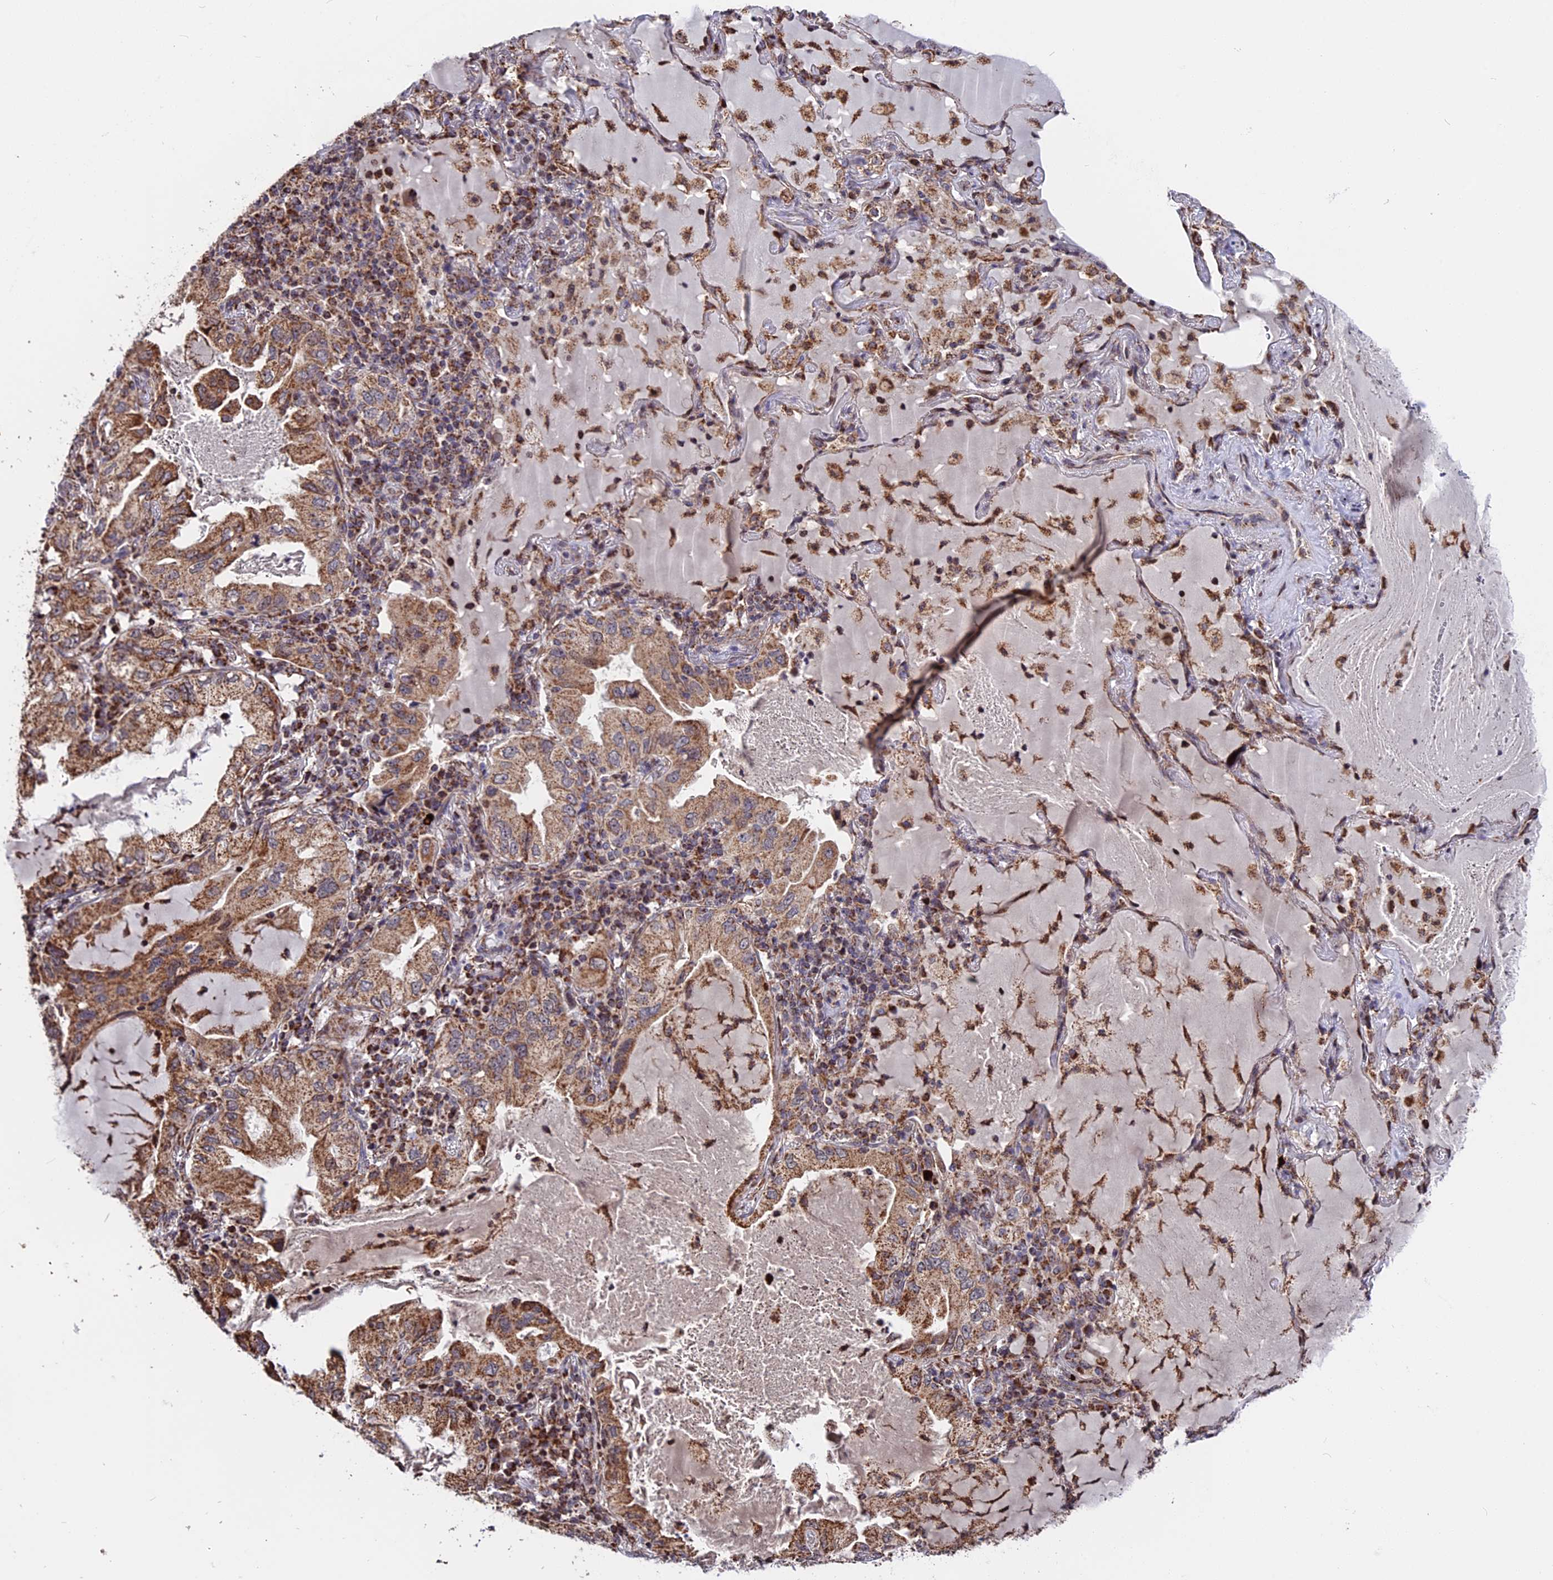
{"staining": {"intensity": "moderate", "quantity": ">75%", "location": "cytoplasmic/membranous"}, "tissue": "lung cancer", "cell_type": "Tumor cells", "image_type": "cancer", "snomed": [{"axis": "morphology", "description": "Adenocarcinoma, NOS"}, {"axis": "topography", "description": "Lung"}], "caption": "Immunohistochemical staining of lung adenocarcinoma shows moderate cytoplasmic/membranous protein positivity in approximately >75% of tumor cells. The protein is shown in brown color, while the nuclei are stained blue.", "gene": "FAM174C", "patient": {"sex": "female", "age": 69}}